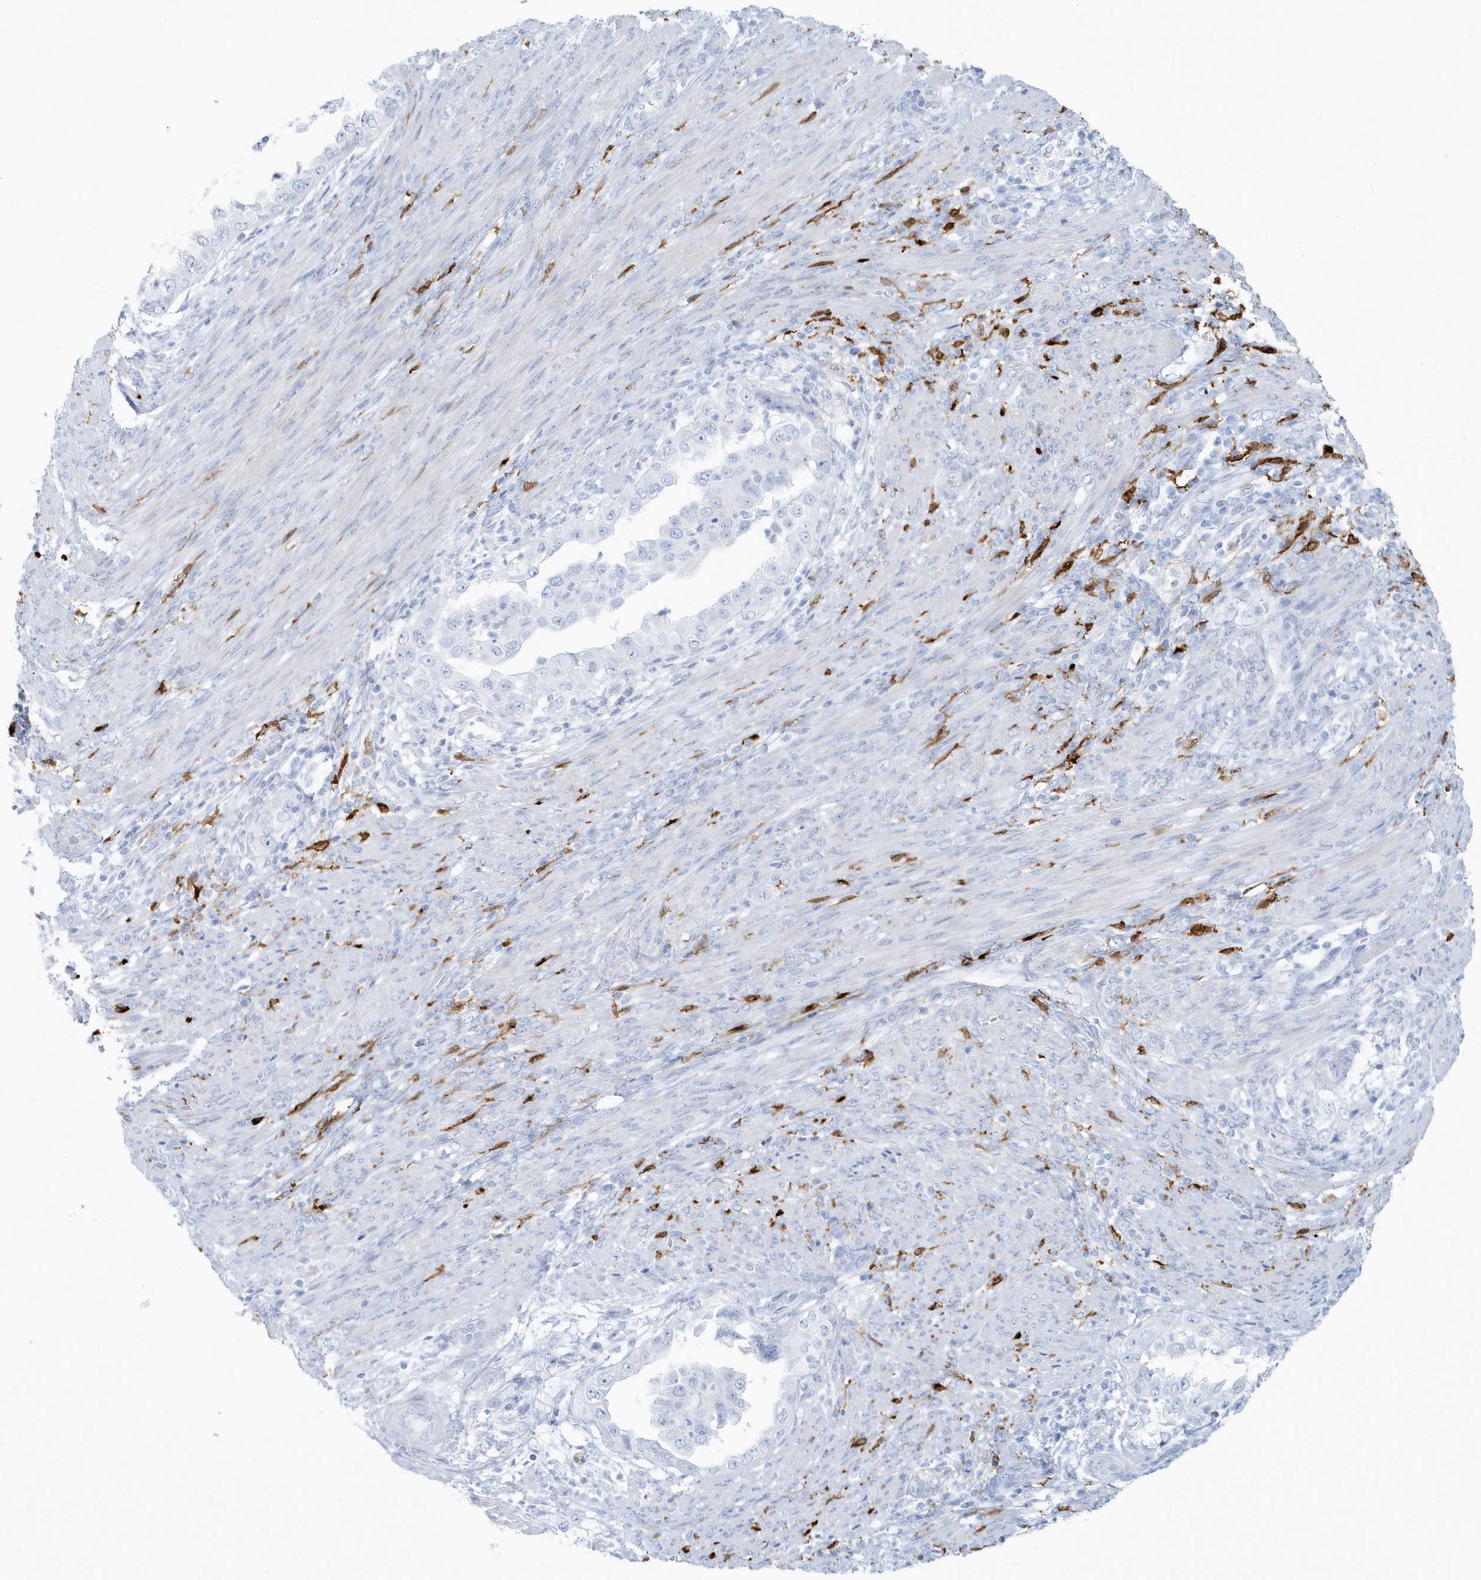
{"staining": {"intensity": "negative", "quantity": "none", "location": "none"}, "tissue": "endometrial cancer", "cell_type": "Tumor cells", "image_type": "cancer", "snomed": [{"axis": "morphology", "description": "Adenocarcinoma, NOS"}, {"axis": "topography", "description": "Endometrium"}], "caption": "Immunohistochemistry (IHC) histopathology image of neoplastic tissue: endometrial cancer stained with DAB shows no significant protein positivity in tumor cells.", "gene": "FAM98A", "patient": {"sex": "female", "age": 85}}